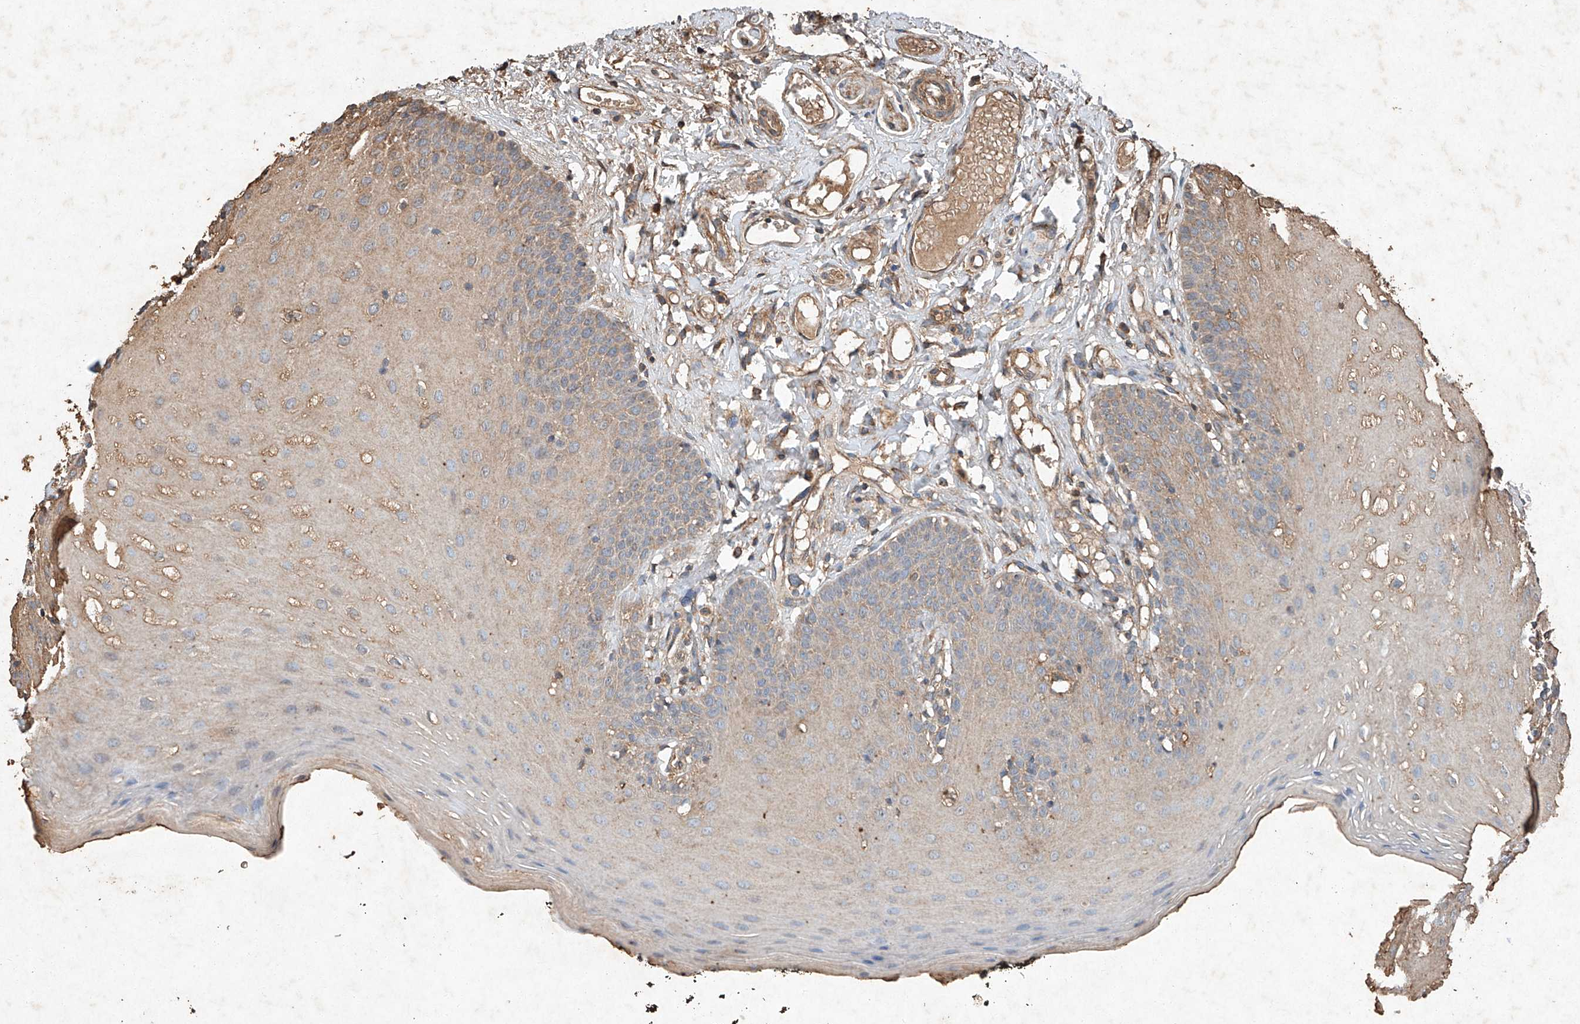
{"staining": {"intensity": "weak", "quantity": ">75%", "location": "cytoplasmic/membranous"}, "tissue": "oral mucosa", "cell_type": "Squamous epithelial cells", "image_type": "normal", "snomed": [{"axis": "morphology", "description": "Normal tissue, NOS"}, {"axis": "topography", "description": "Oral tissue"}], "caption": "Weak cytoplasmic/membranous protein positivity is identified in approximately >75% of squamous epithelial cells in oral mucosa. (brown staining indicates protein expression, while blue staining denotes nuclei).", "gene": "STK3", "patient": {"sex": "male", "age": 74}}